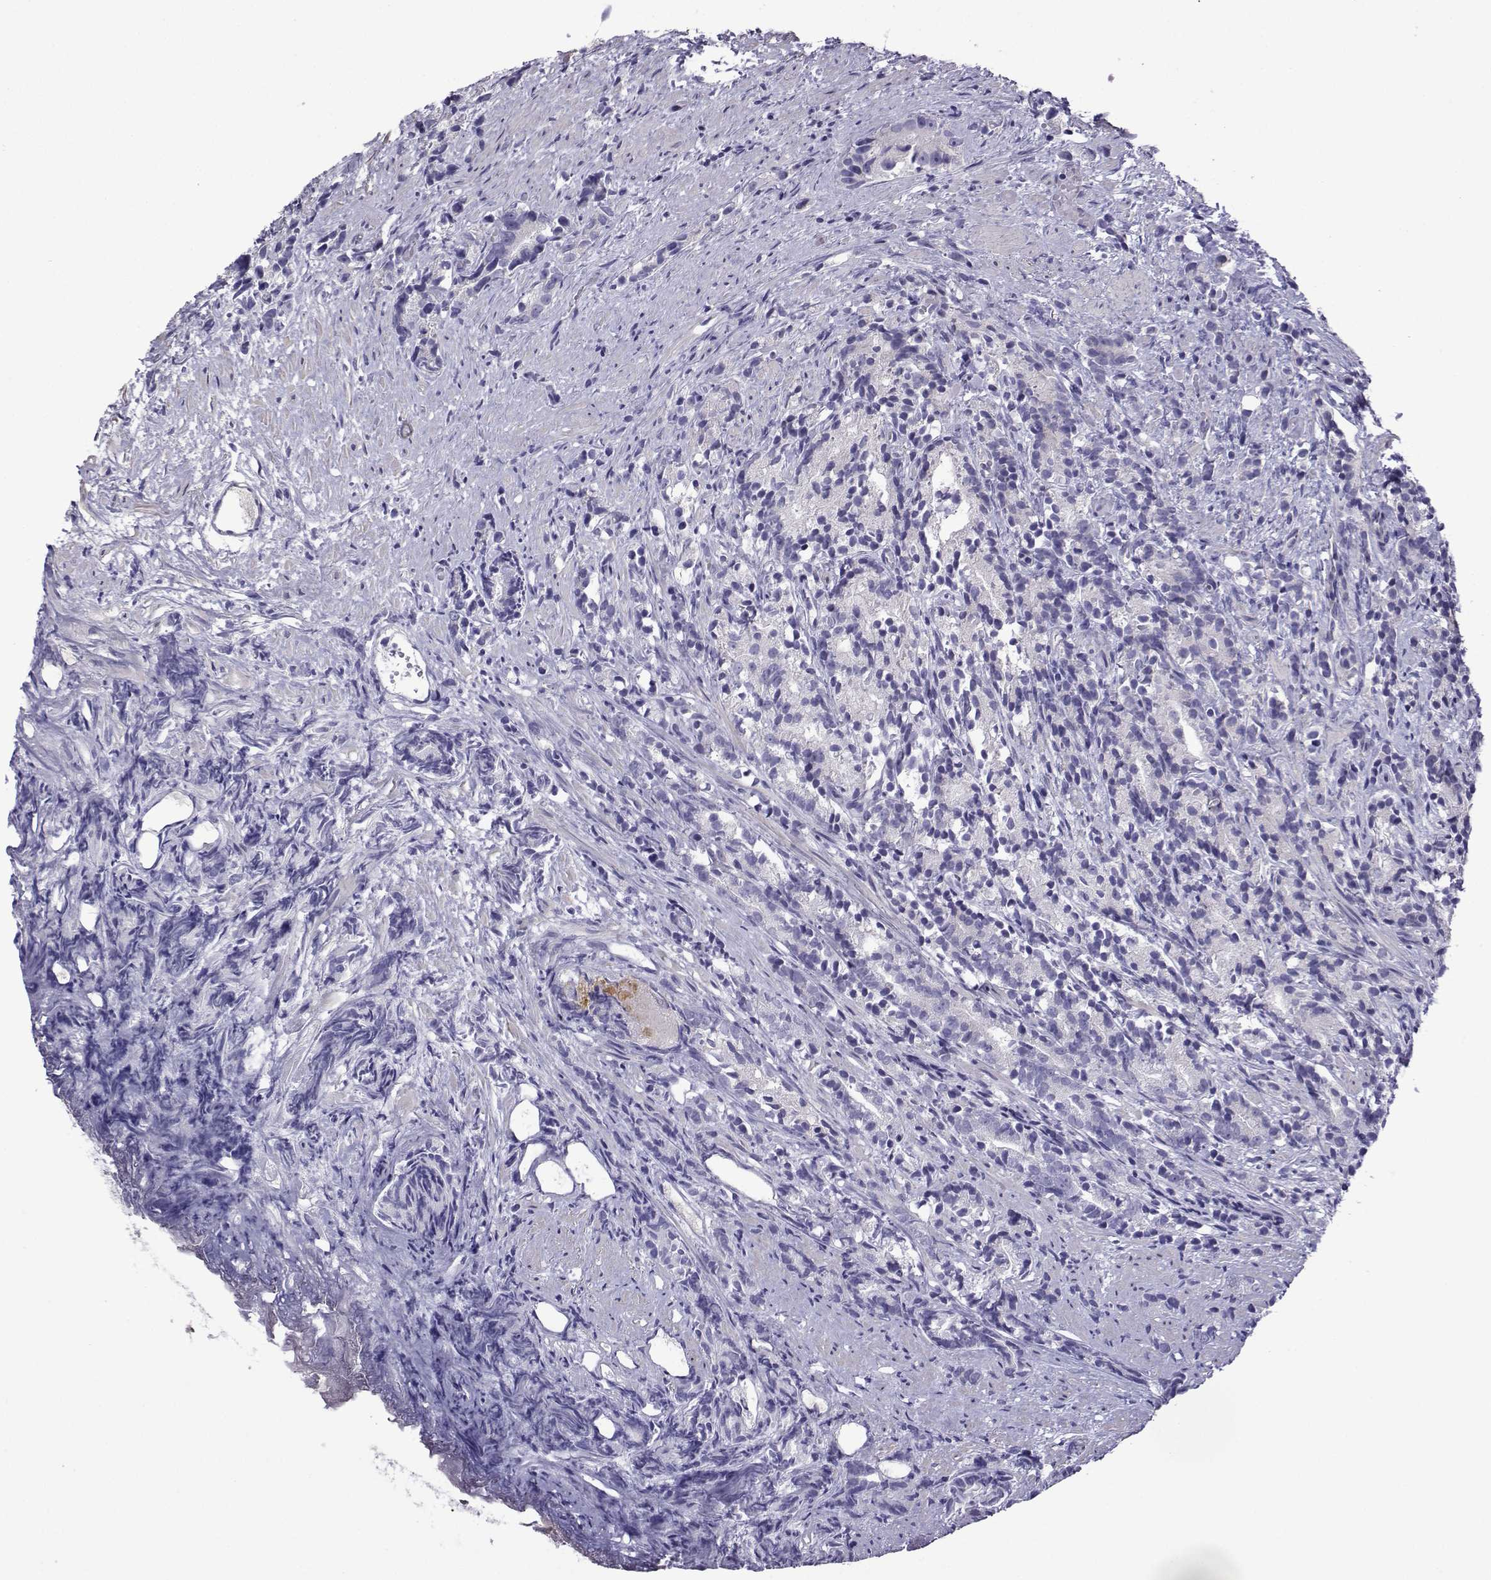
{"staining": {"intensity": "negative", "quantity": "none", "location": "none"}, "tissue": "prostate cancer", "cell_type": "Tumor cells", "image_type": "cancer", "snomed": [{"axis": "morphology", "description": "Adenocarcinoma, High grade"}, {"axis": "topography", "description": "Prostate"}], "caption": "The image displays no significant staining in tumor cells of prostate adenocarcinoma (high-grade). (IHC, brightfield microscopy, high magnification).", "gene": "CFAP70", "patient": {"sex": "male", "age": 90}}